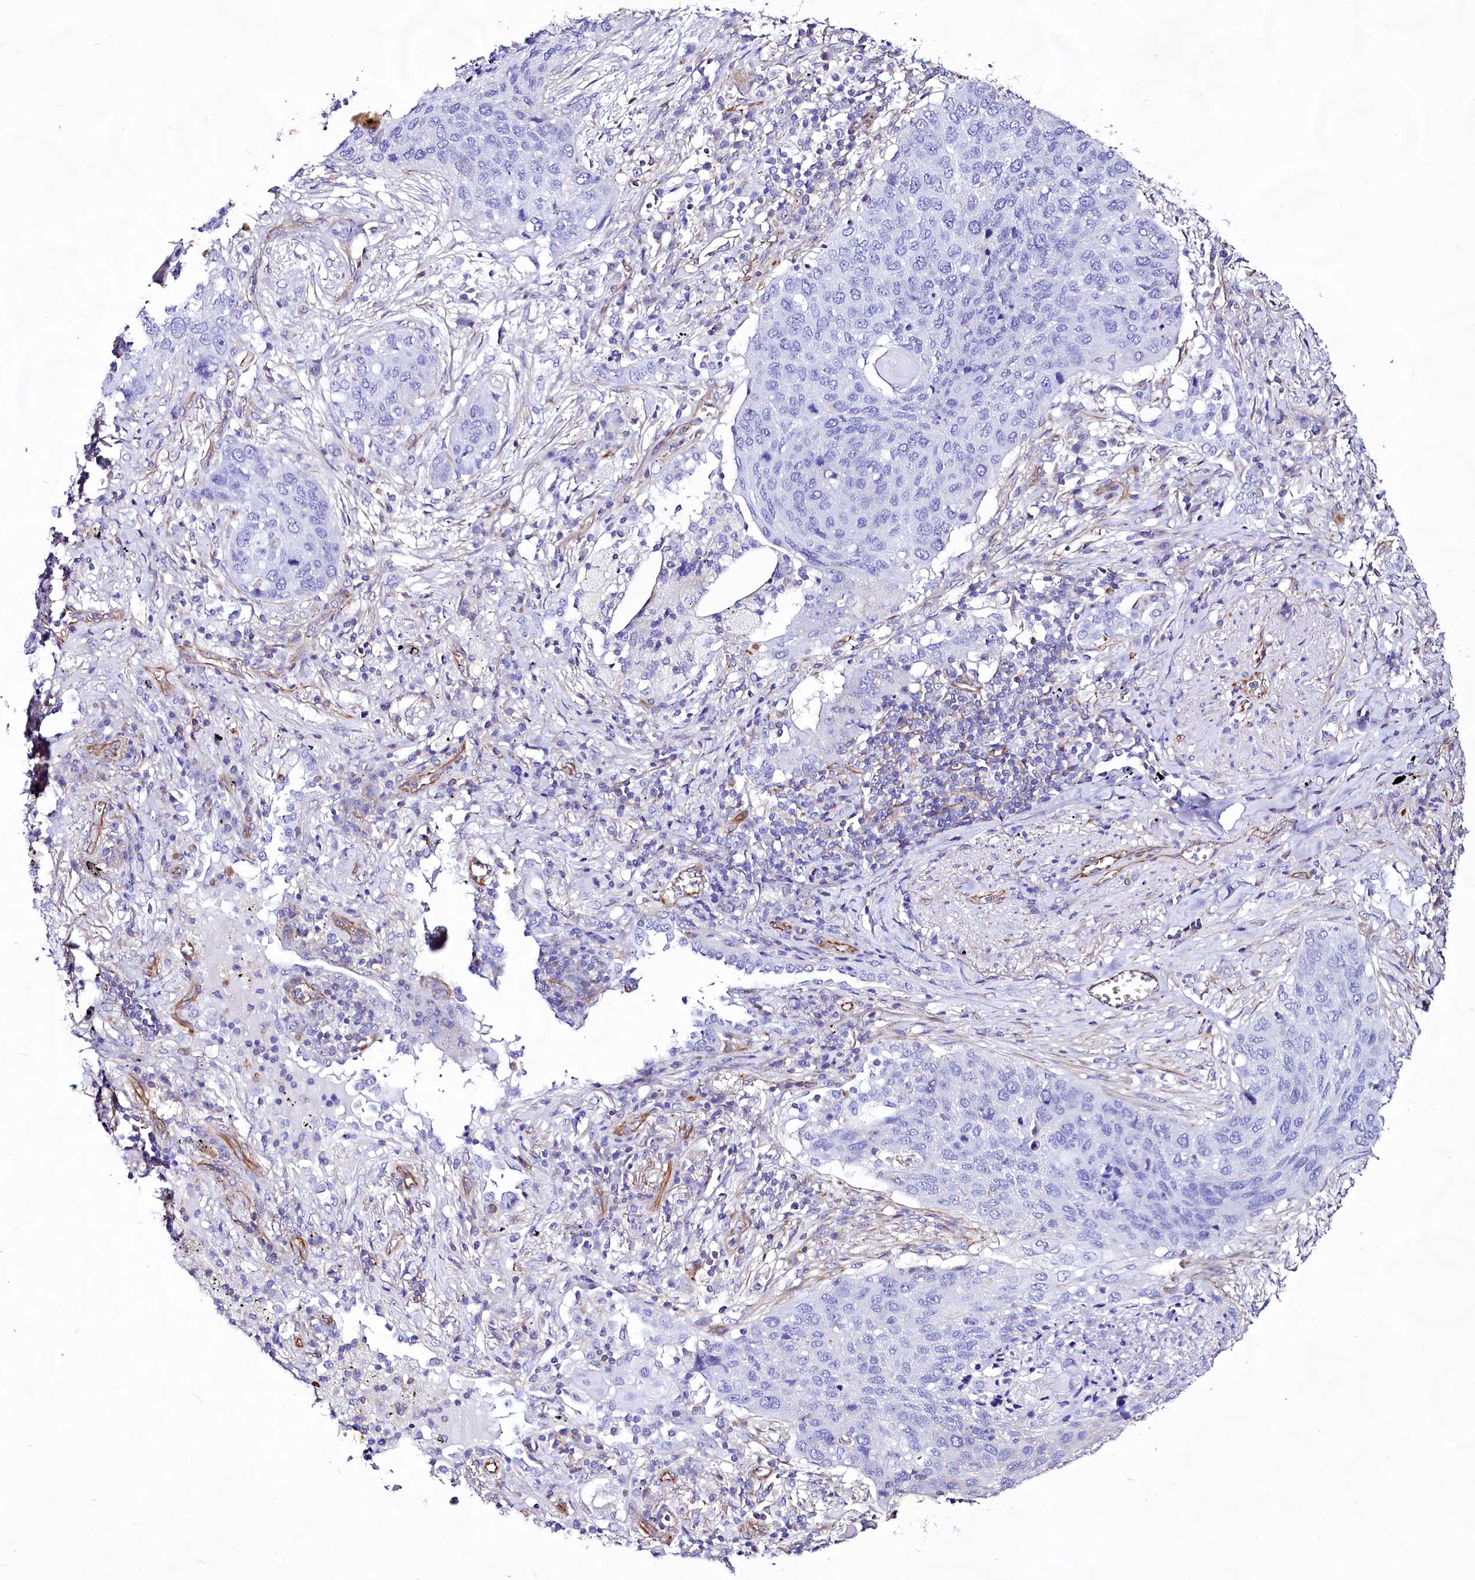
{"staining": {"intensity": "negative", "quantity": "none", "location": "none"}, "tissue": "lung cancer", "cell_type": "Tumor cells", "image_type": "cancer", "snomed": [{"axis": "morphology", "description": "Squamous cell carcinoma, NOS"}, {"axis": "topography", "description": "Lung"}], "caption": "Lung cancer (squamous cell carcinoma) stained for a protein using immunohistochemistry shows no staining tumor cells.", "gene": "CD99", "patient": {"sex": "female", "age": 63}}